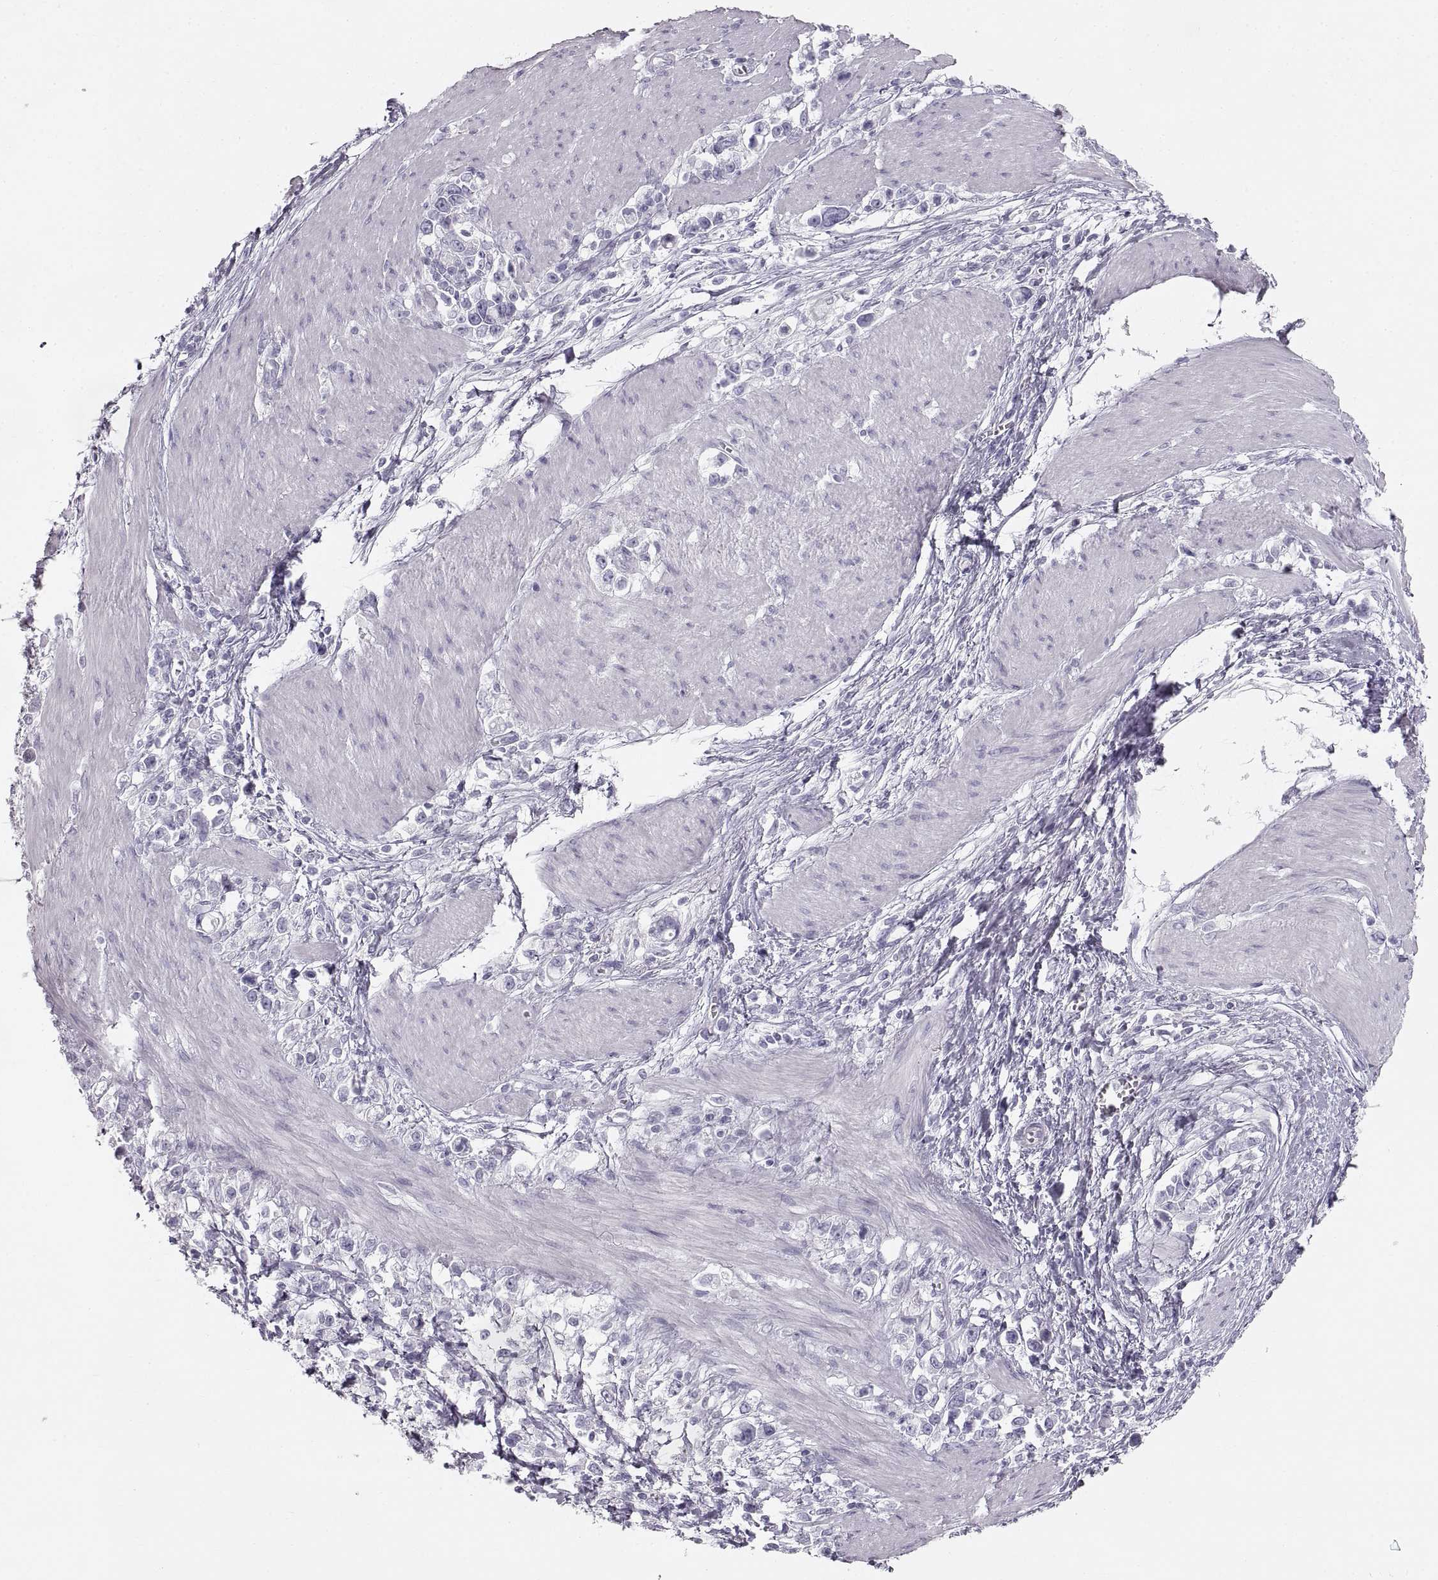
{"staining": {"intensity": "negative", "quantity": "none", "location": "none"}, "tissue": "stomach cancer", "cell_type": "Tumor cells", "image_type": "cancer", "snomed": [{"axis": "morphology", "description": "Adenocarcinoma, NOS"}, {"axis": "topography", "description": "Stomach"}], "caption": "Histopathology image shows no significant protein expression in tumor cells of adenocarcinoma (stomach). The staining was performed using DAB to visualize the protein expression in brown, while the nuclei were stained in blue with hematoxylin (Magnification: 20x).", "gene": "CRYAA", "patient": {"sex": "male", "age": 63}}